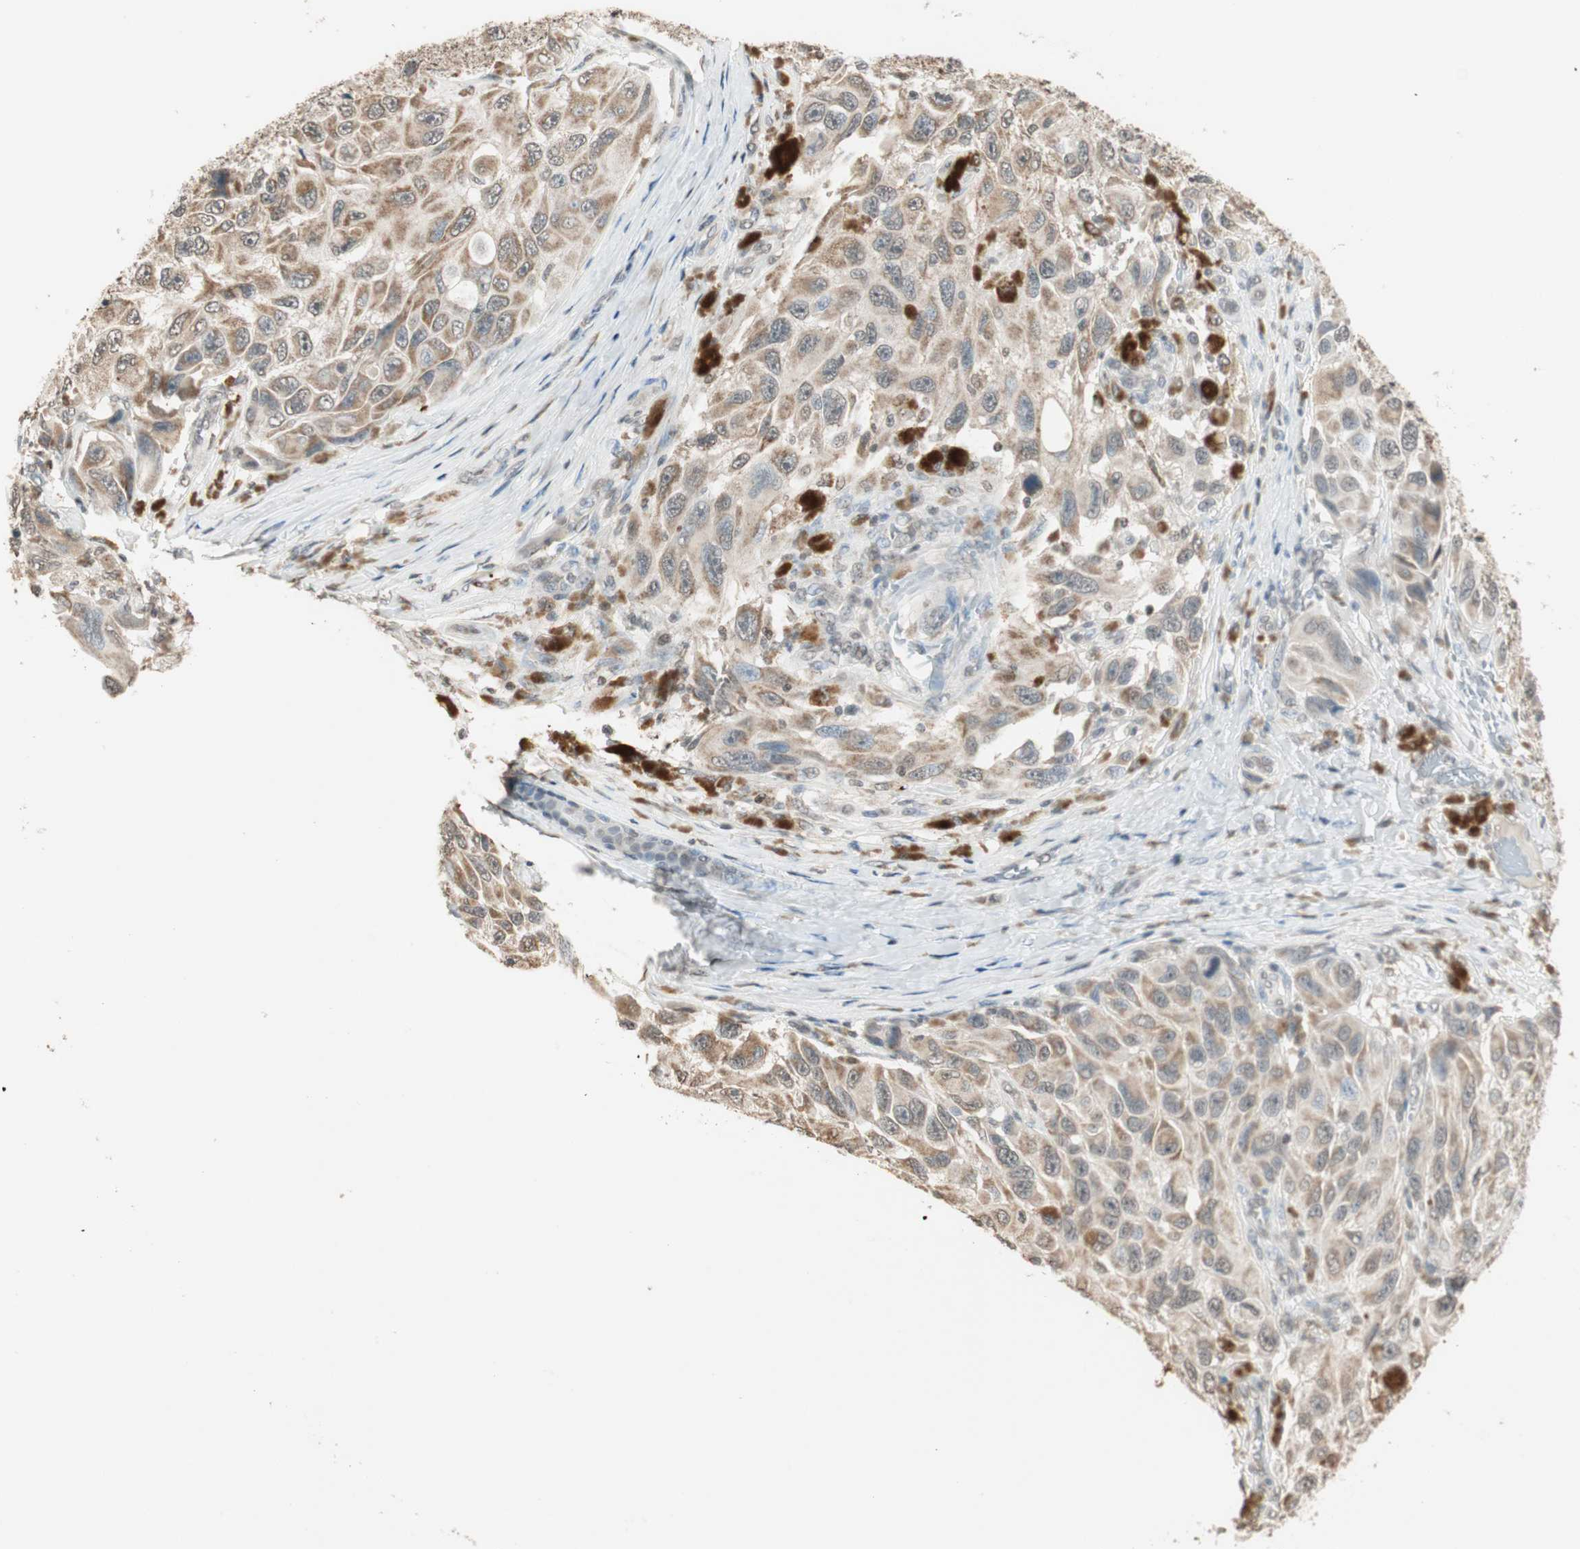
{"staining": {"intensity": "moderate", "quantity": ">75%", "location": "cytoplasmic/membranous"}, "tissue": "melanoma", "cell_type": "Tumor cells", "image_type": "cancer", "snomed": [{"axis": "morphology", "description": "Malignant melanoma, NOS"}, {"axis": "topography", "description": "Skin"}], "caption": "Immunohistochemistry image of malignant melanoma stained for a protein (brown), which displays medium levels of moderate cytoplasmic/membranous positivity in about >75% of tumor cells.", "gene": "PRELID1", "patient": {"sex": "female", "age": 73}}